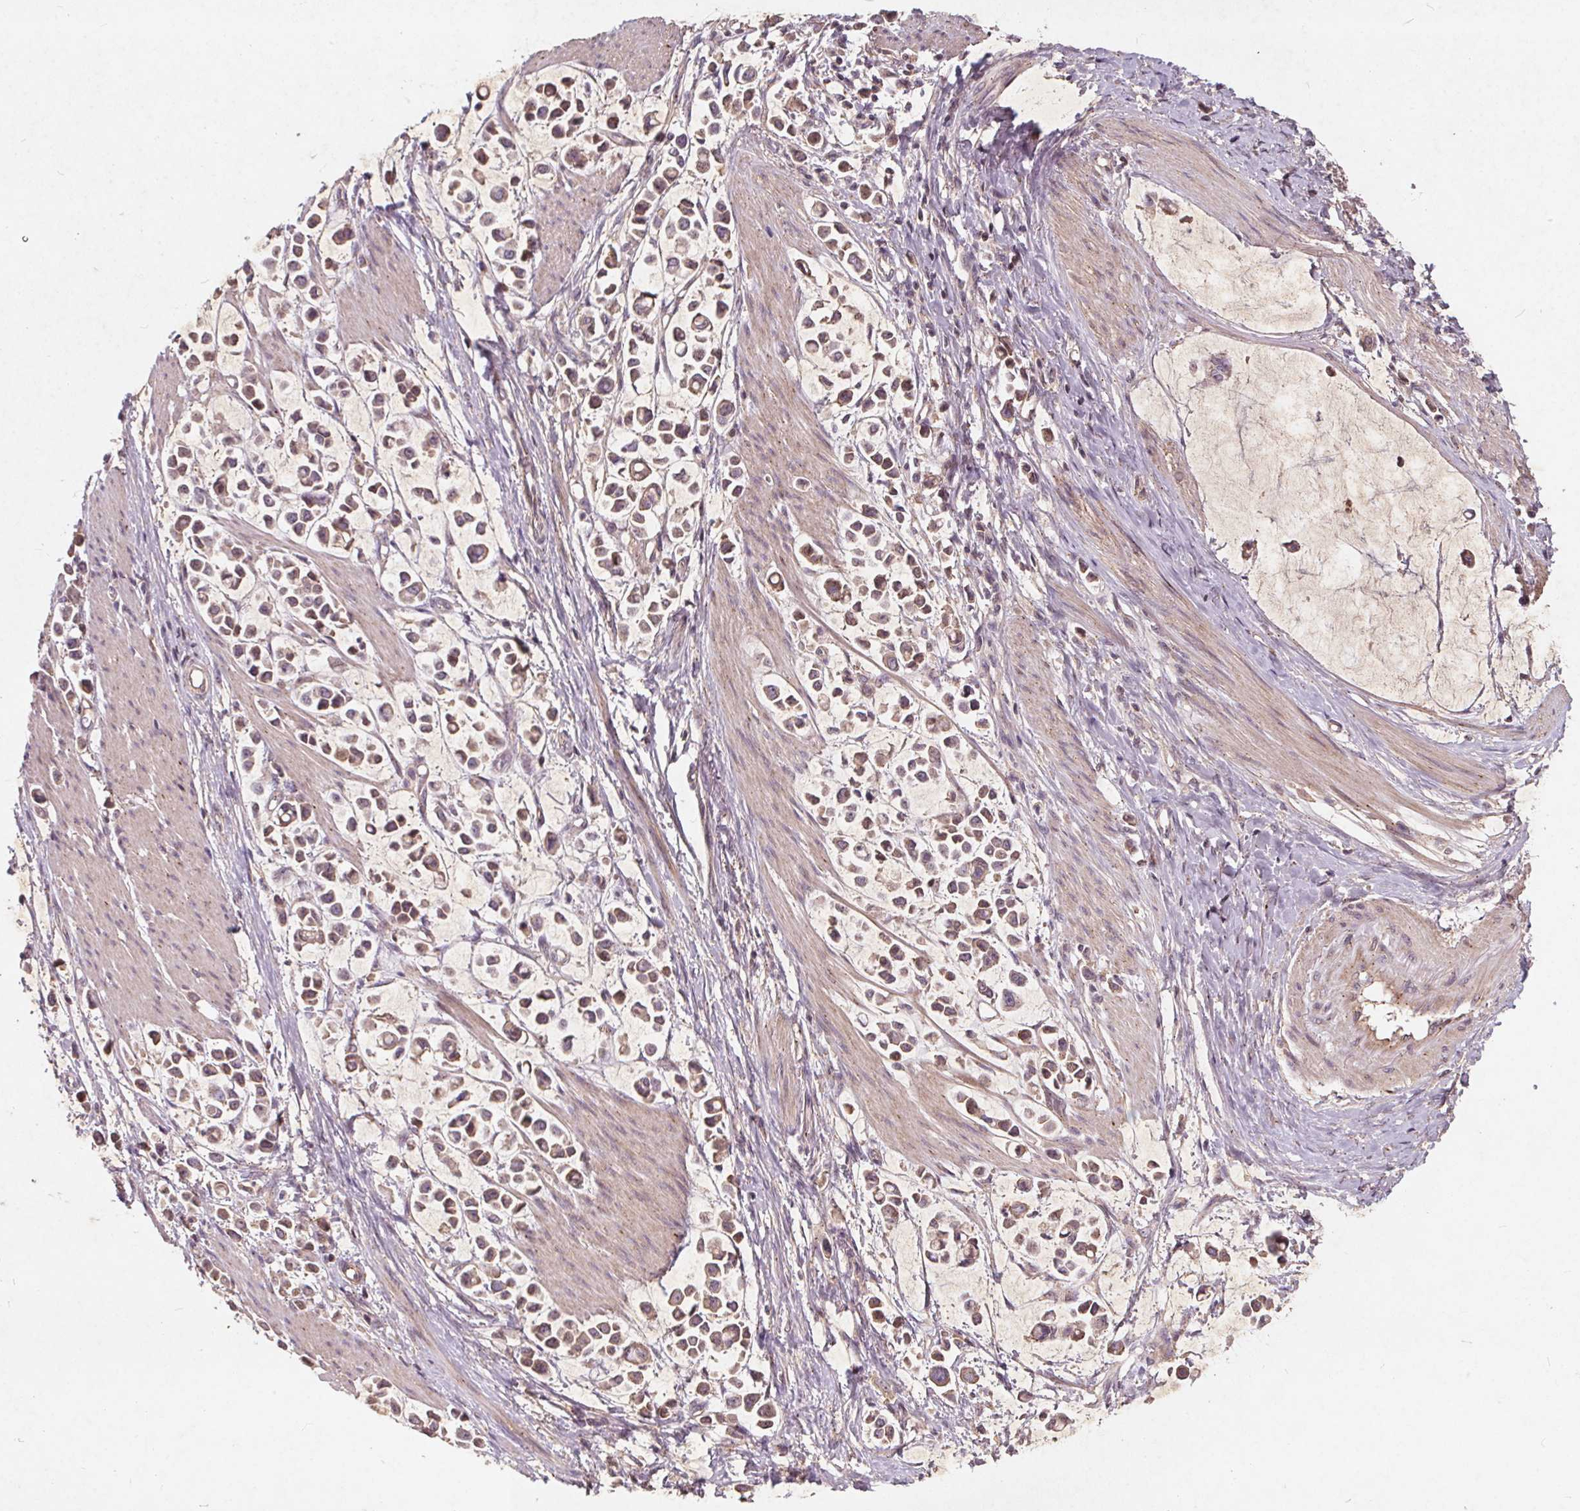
{"staining": {"intensity": "weak", "quantity": "25%-75%", "location": "cytoplasmic/membranous"}, "tissue": "stomach cancer", "cell_type": "Tumor cells", "image_type": "cancer", "snomed": [{"axis": "morphology", "description": "Adenocarcinoma, NOS"}, {"axis": "topography", "description": "Stomach"}], "caption": "Human adenocarcinoma (stomach) stained for a protein (brown) shows weak cytoplasmic/membranous positive positivity in approximately 25%-75% of tumor cells.", "gene": "CSNK1G2", "patient": {"sex": "male", "age": 82}}